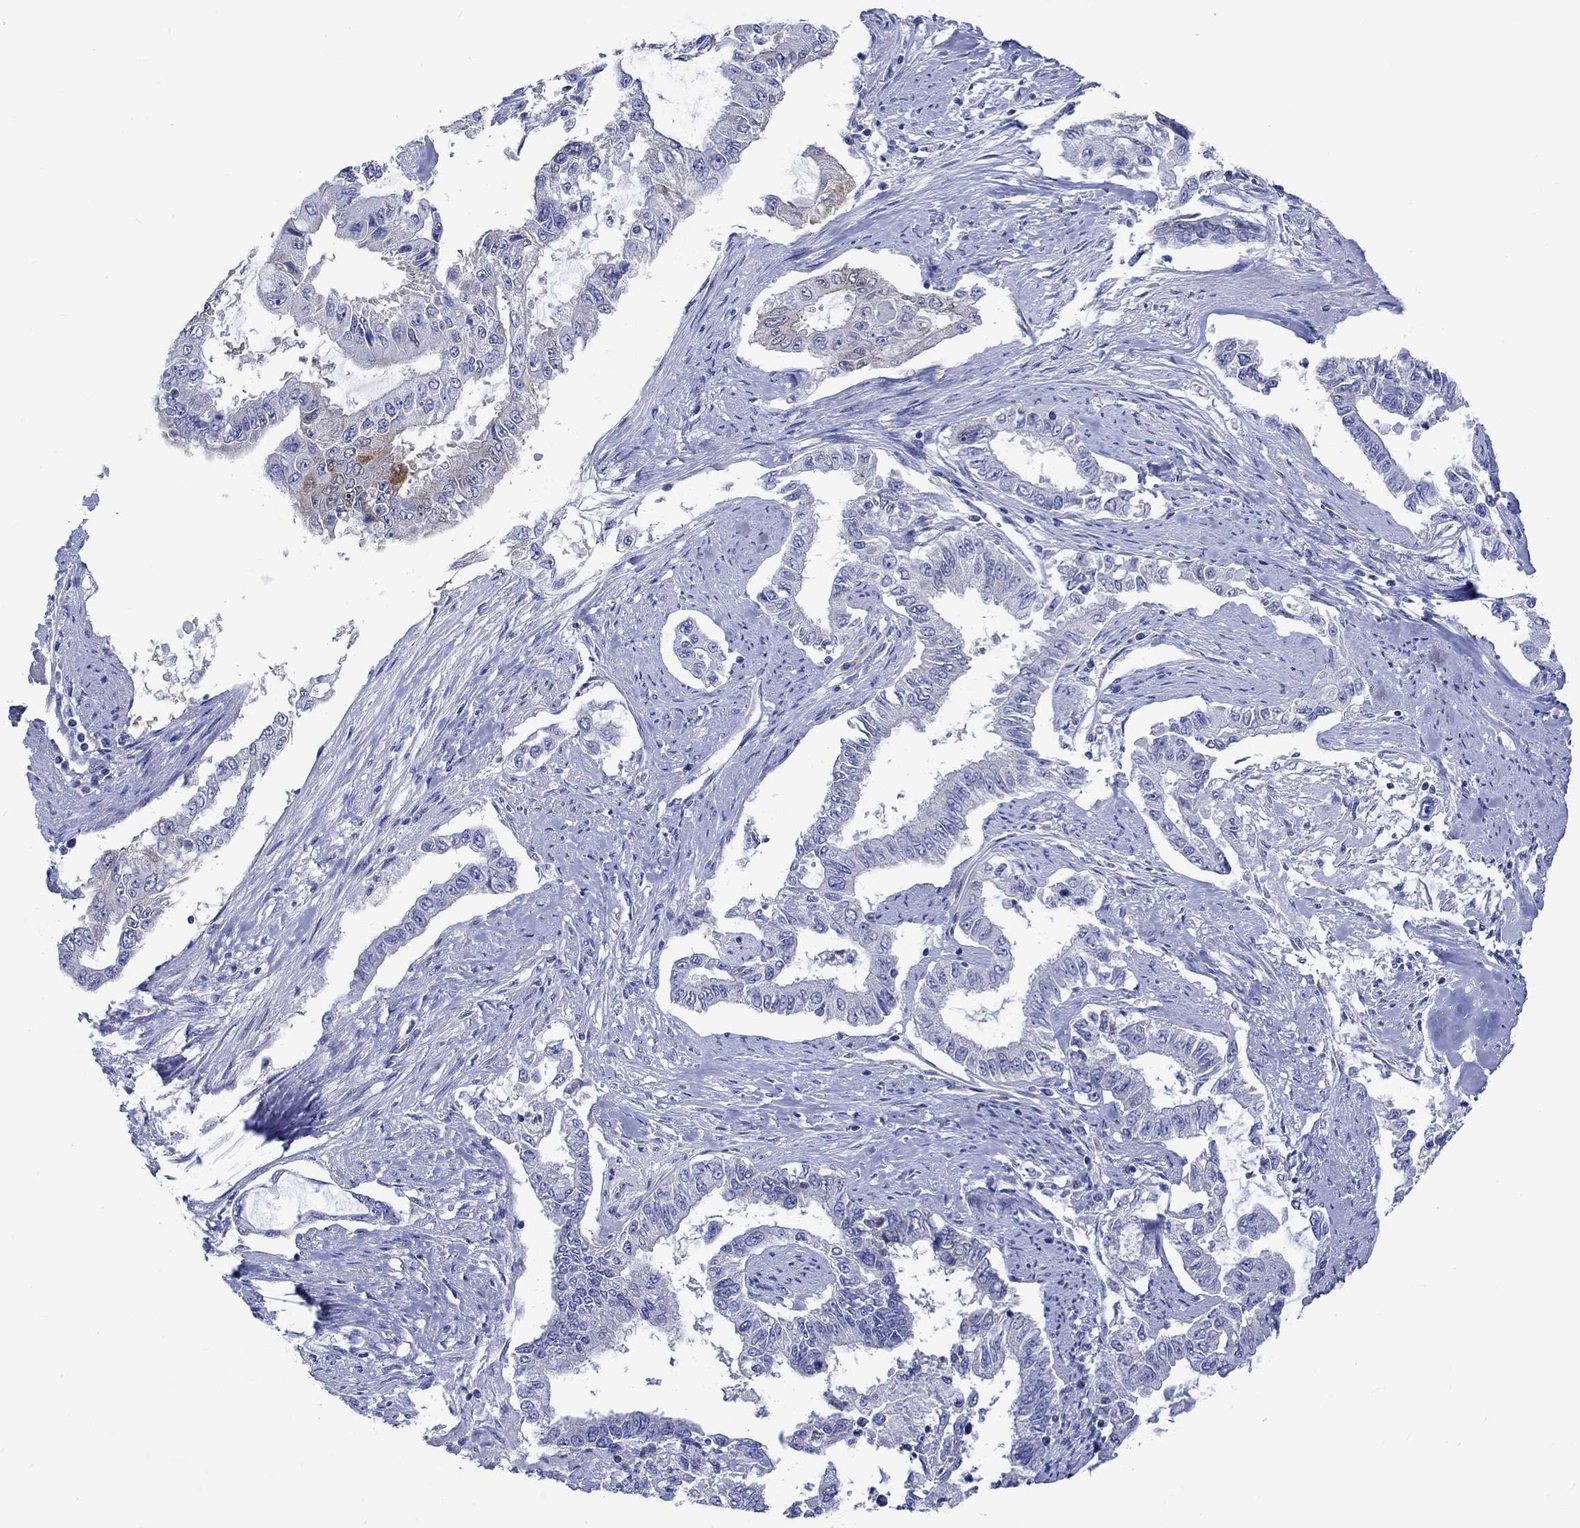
{"staining": {"intensity": "negative", "quantity": "none", "location": "none"}, "tissue": "endometrial cancer", "cell_type": "Tumor cells", "image_type": "cancer", "snomed": [{"axis": "morphology", "description": "Adenocarcinoma, NOS"}, {"axis": "topography", "description": "Uterus"}], "caption": "Immunohistochemistry photomicrograph of neoplastic tissue: human endometrial cancer stained with DAB demonstrates no significant protein positivity in tumor cells.", "gene": "CPLX2", "patient": {"sex": "female", "age": 59}}